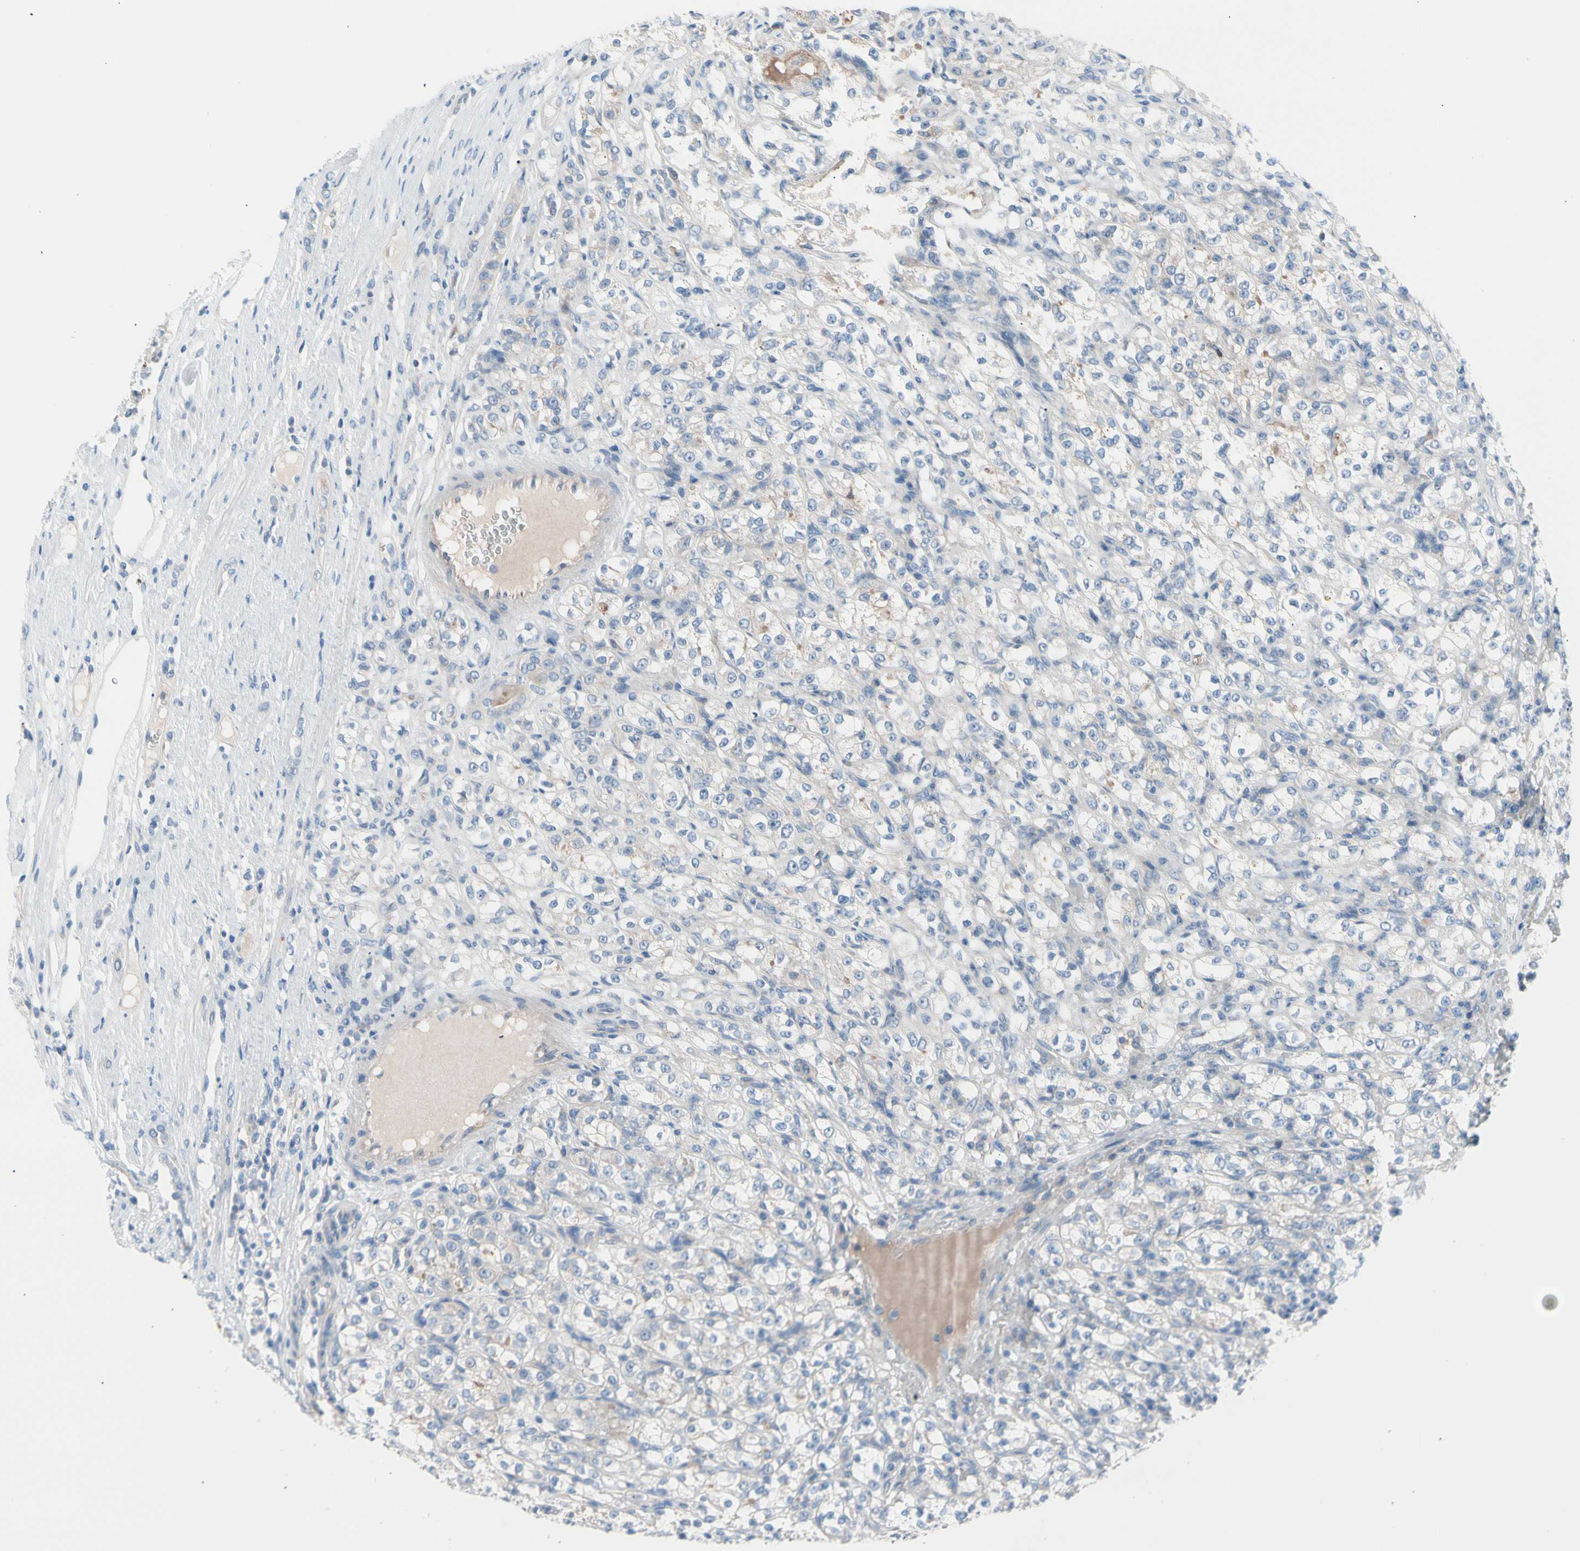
{"staining": {"intensity": "weak", "quantity": "<25%", "location": "cytoplasmic/membranous"}, "tissue": "renal cancer", "cell_type": "Tumor cells", "image_type": "cancer", "snomed": [{"axis": "morphology", "description": "Normal tissue, NOS"}, {"axis": "morphology", "description": "Adenocarcinoma, NOS"}, {"axis": "topography", "description": "Kidney"}], "caption": "Renal cancer was stained to show a protein in brown. There is no significant expression in tumor cells.", "gene": "CASQ1", "patient": {"sex": "male", "age": 61}}